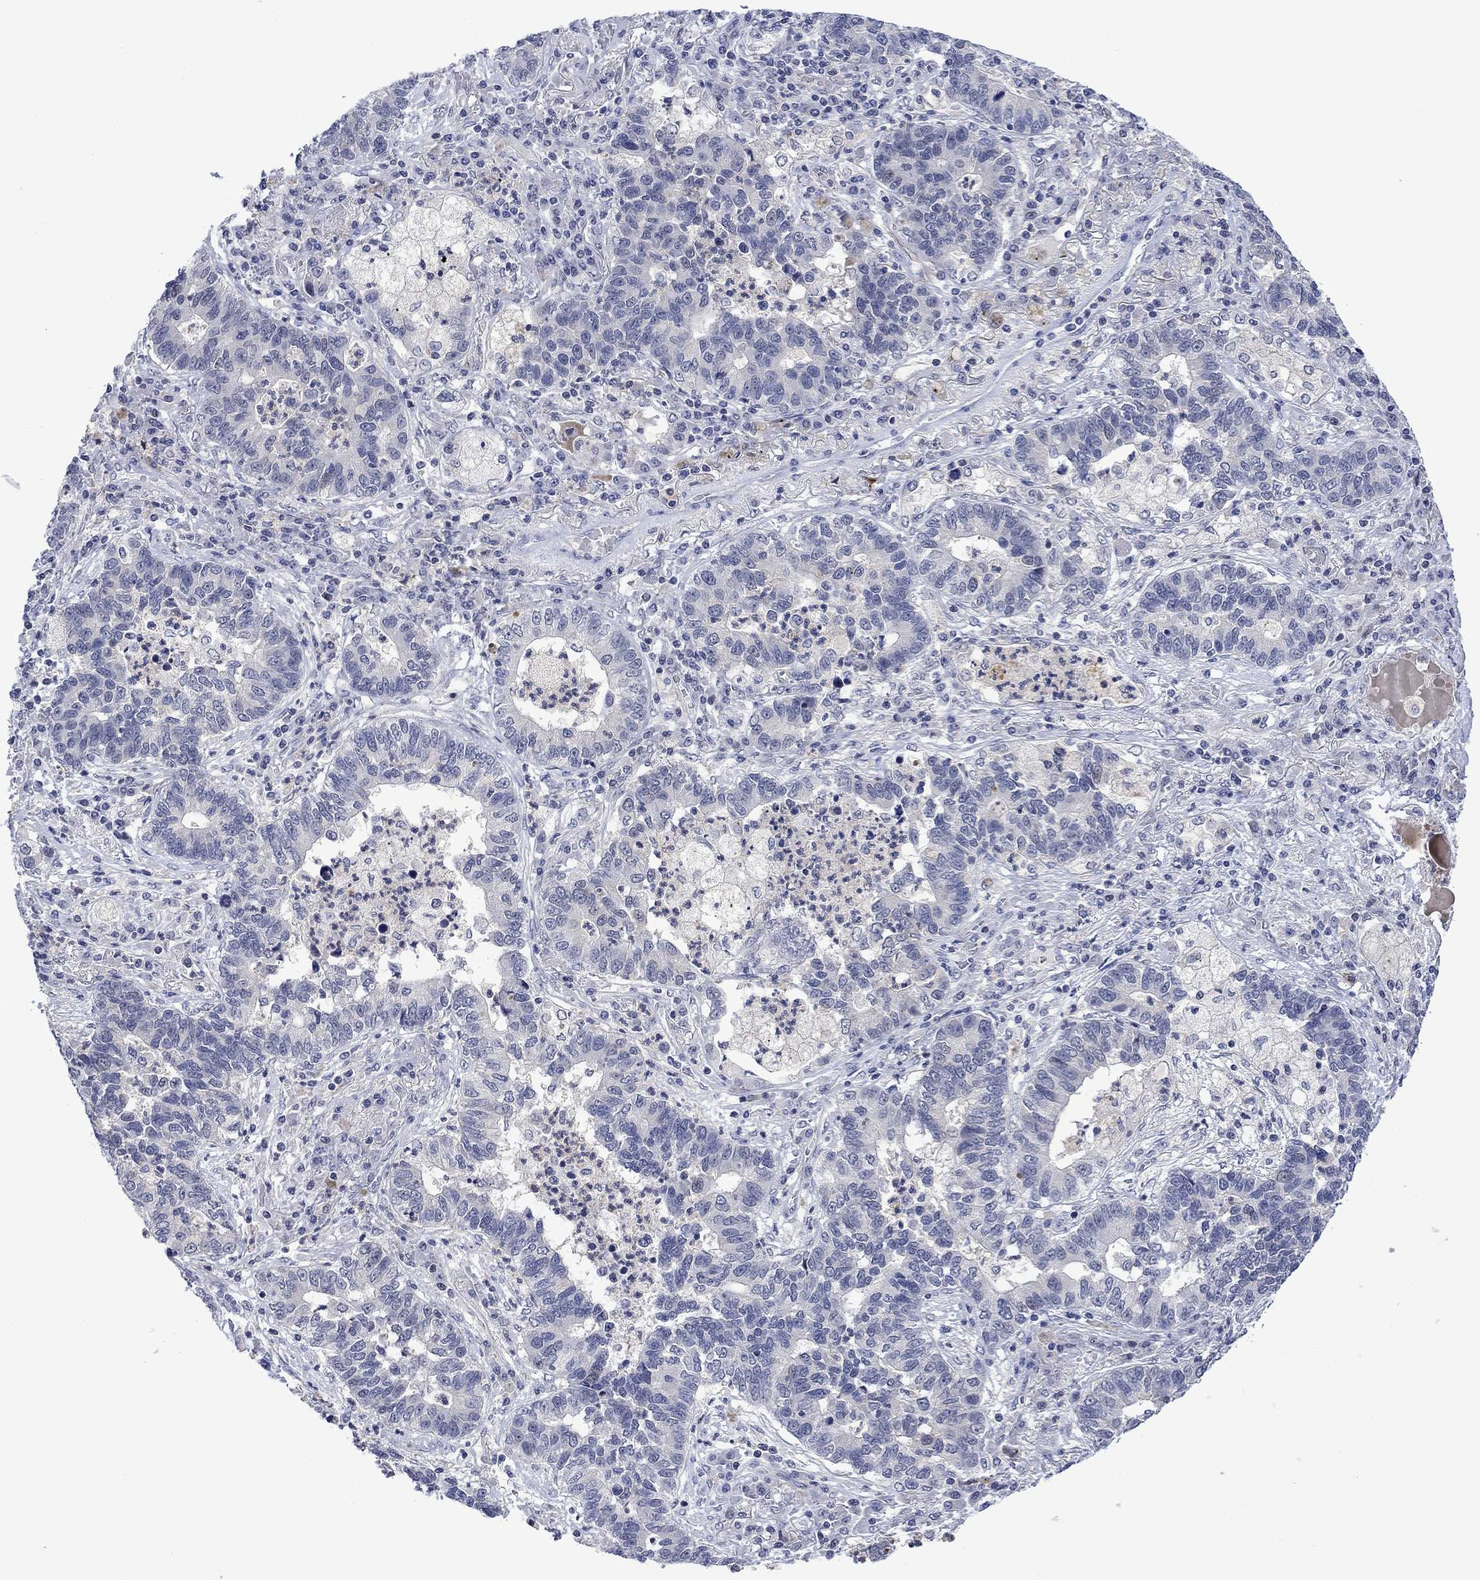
{"staining": {"intensity": "negative", "quantity": "none", "location": "none"}, "tissue": "lung cancer", "cell_type": "Tumor cells", "image_type": "cancer", "snomed": [{"axis": "morphology", "description": "Adenocarcinoma, NOS"}, {"axis": "topography", "description": "Lung"}], "caption": "IHC image of neoplastic tissue: human adenocarcinoma (lung) stained with DAB (3,3'-diaminobenzidine) displays no significant protein positivity in tumor cells.", "gene": "AGL", "patient": {"sex": "female", "age": 57}}